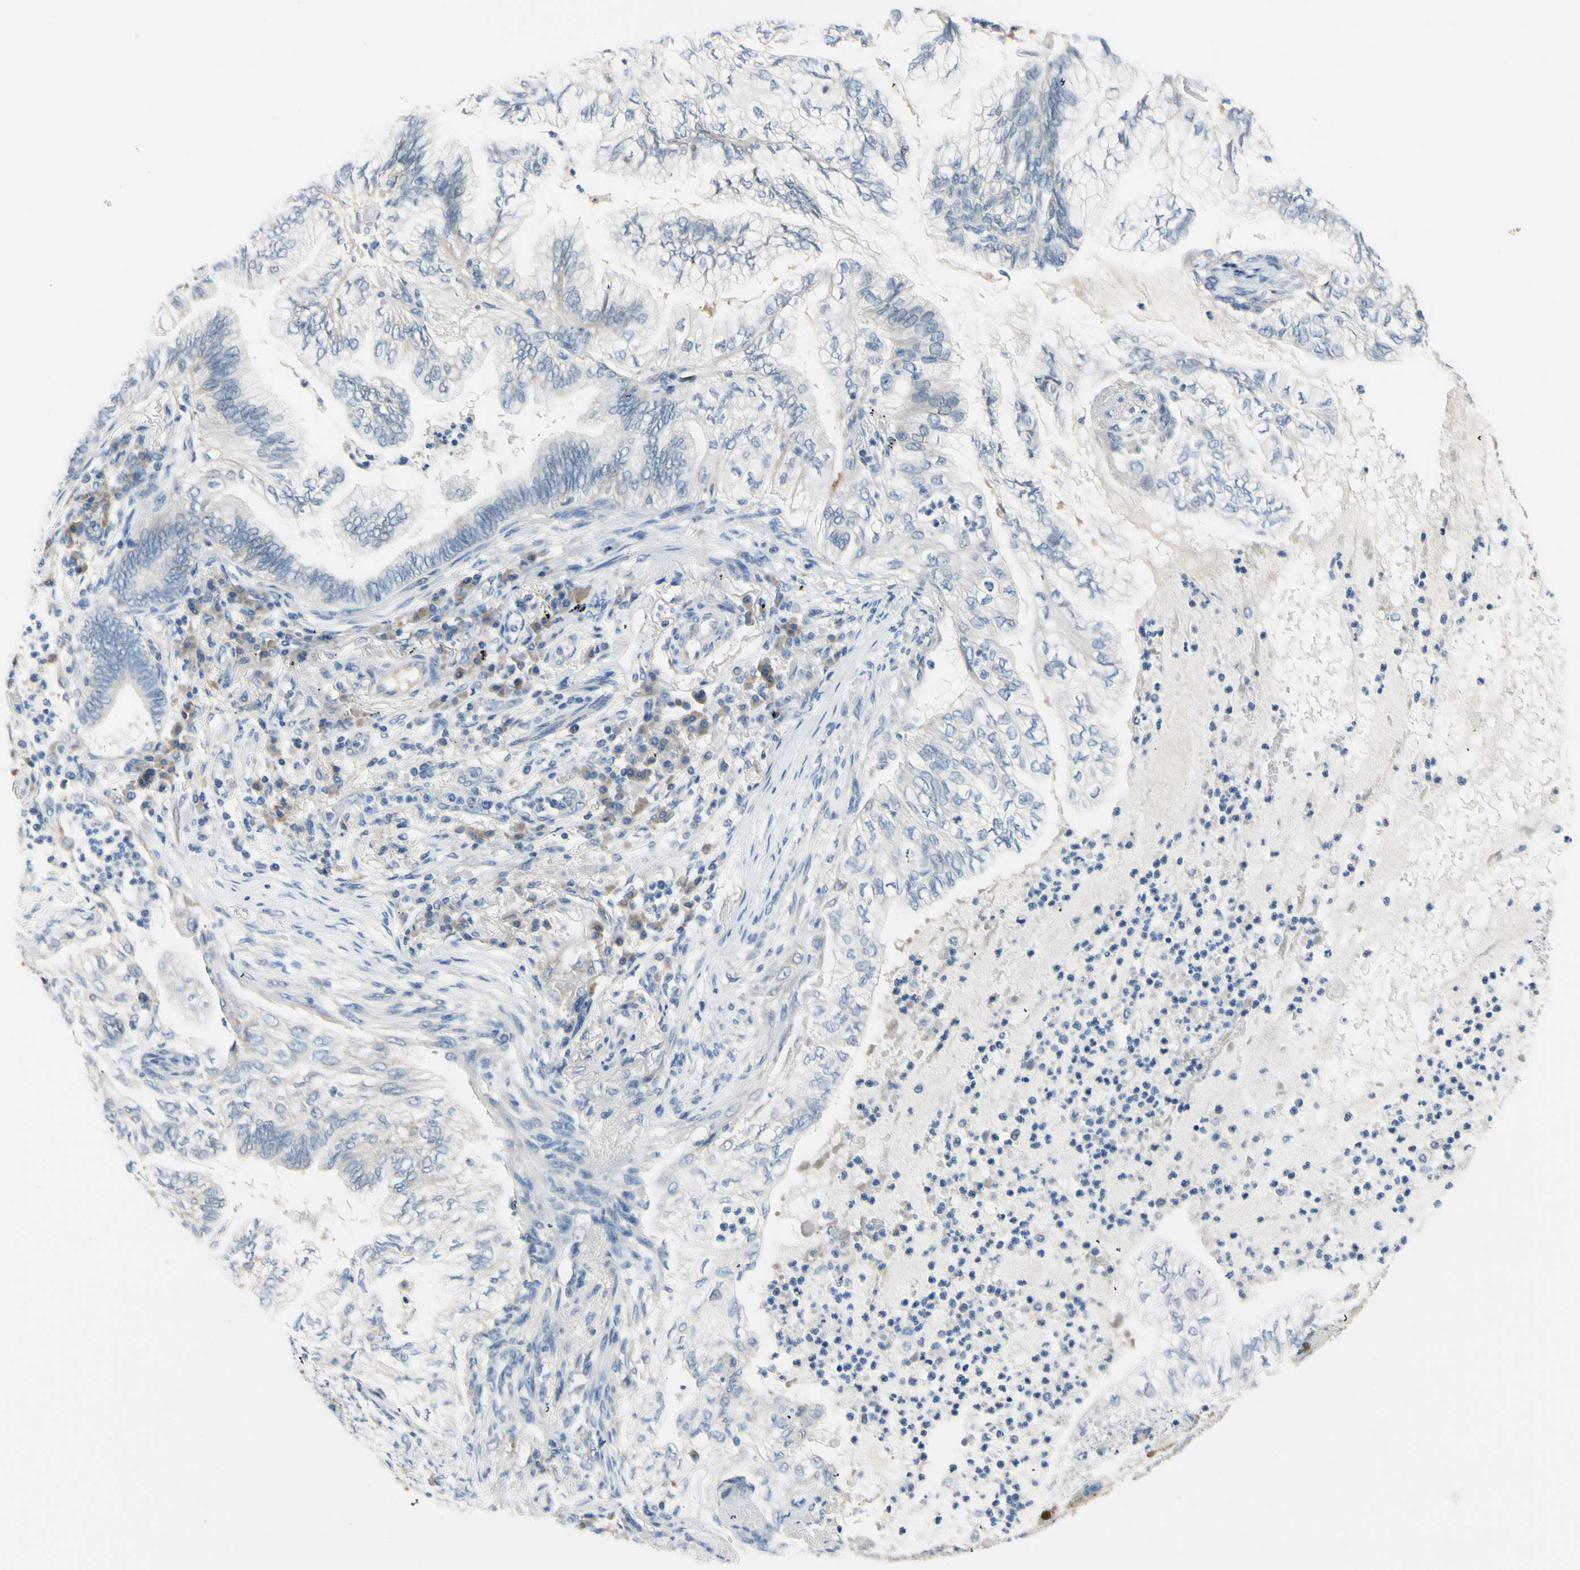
{"staining": {"intensity": "negative", "quantity": "none", "location": "none"}, "tissue": "lung cancer", "cell_type": "Tumor cells", "image_type": "cancer", "snomed": [{"axis": "morphology", "description": "Normal tissue, NOS"}, {"axis": "morphology", "description": "Adenocarcinoma, NOS"}, {"axis": "topography", "description": "Bronchus"}, {"axis": "topography", "description": "Lung"}], "caption": "Immunohistochemistry (IHC) of human lung adenocarcinoma demonstrates no expression in tumor cells.", "gene": "CKAP2", "patient": {"sex": "female", "age": 70}}